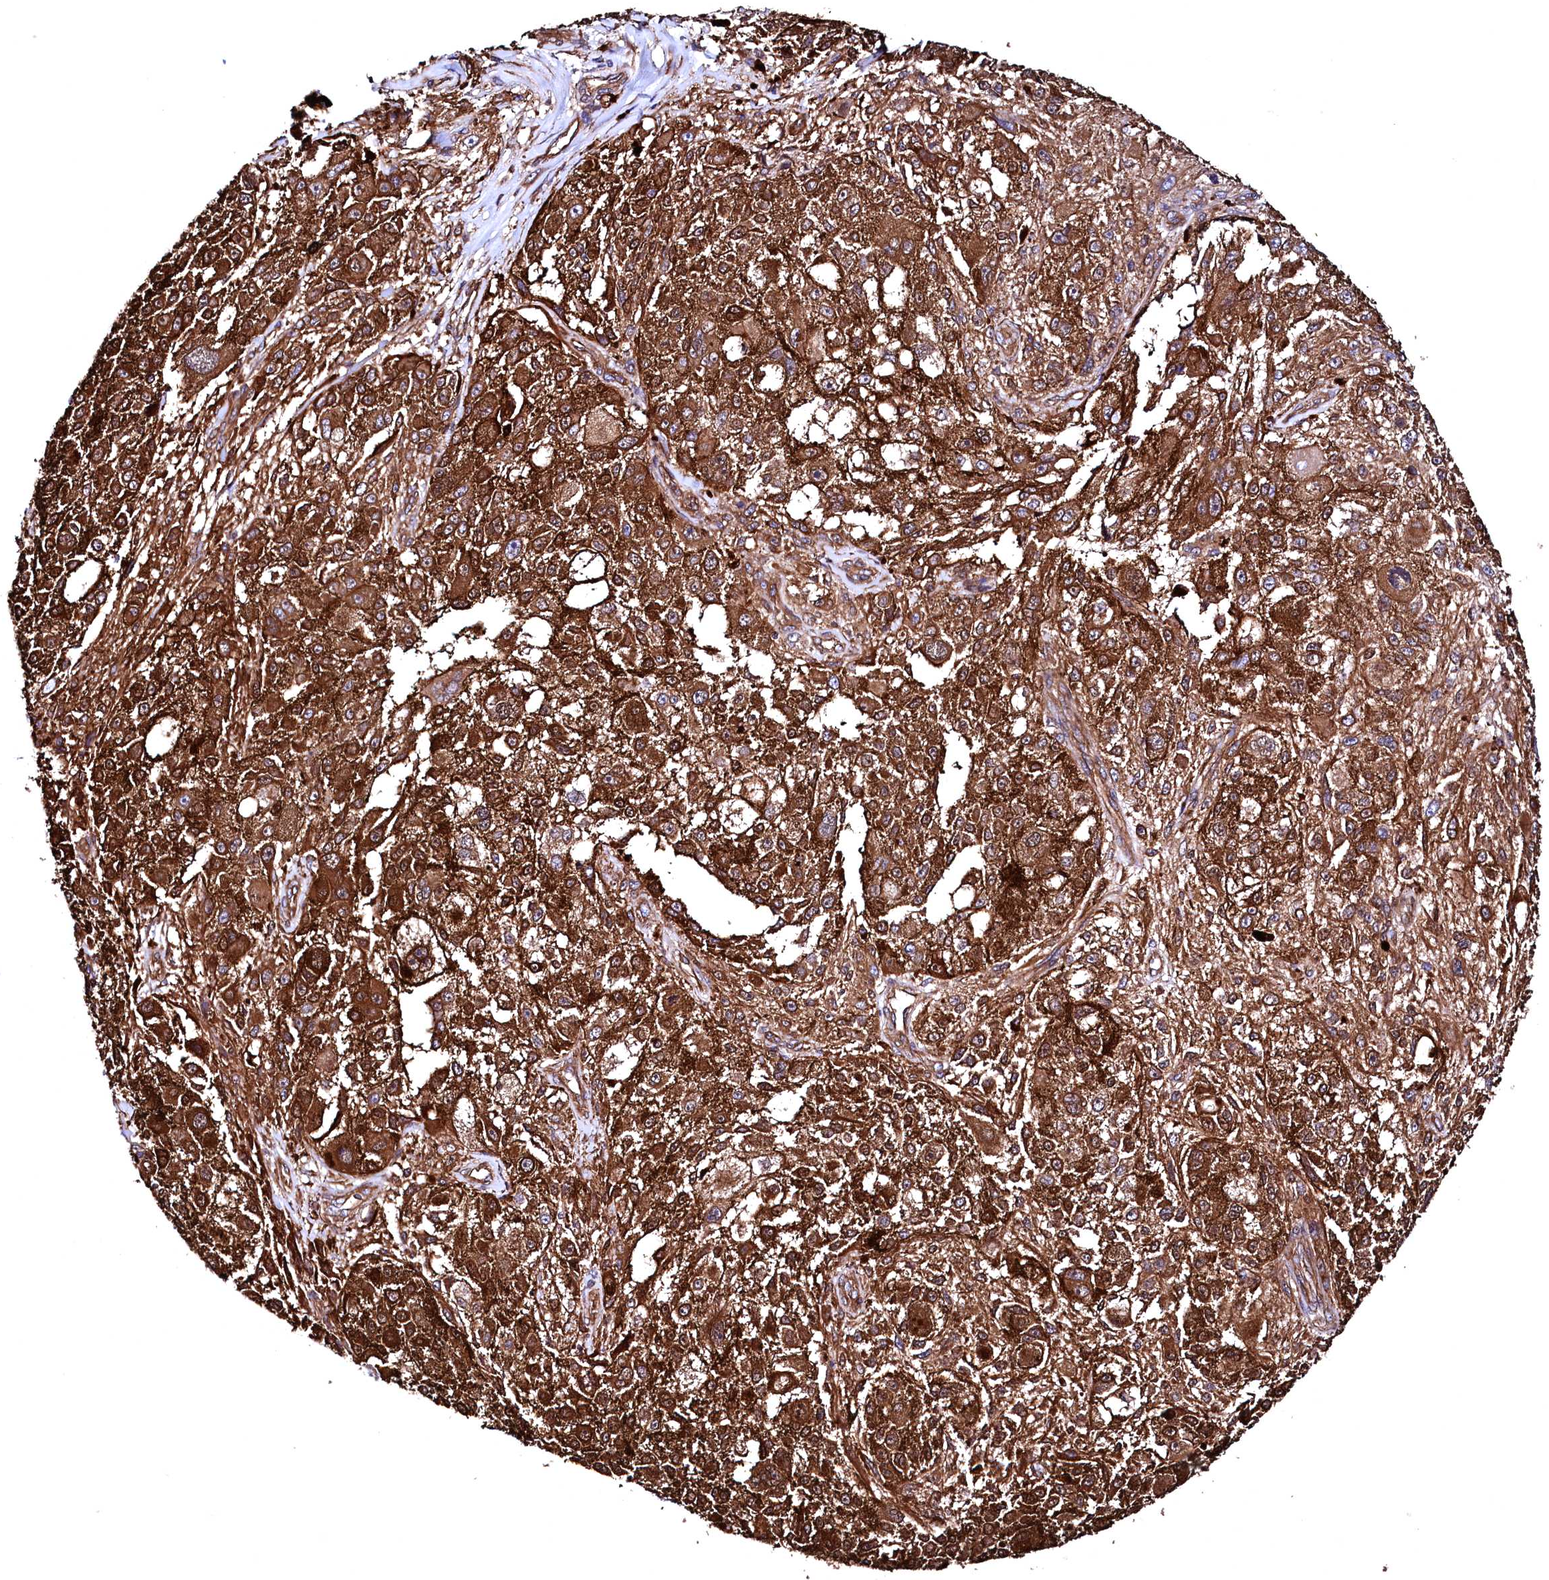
{"staining": {"intensity": "strong", "quantity": ">75%", "location": "cytoplasmic/membranous"}, "tissue": "melanoma", "cell_type": "Tumor cells", "image_type": "cancer", "snomed": [{"axis": "morphology", "description": "Necrosis, NOS"}, {"axis": "morphology", "description": "Malignant melanoma, NOS"}, {"axis": "topography", "description": "Skin"}], "caption": "Melanoma stained with DAB immunohistochemistry displays high levels of strong cytoplasmic/membranous positivity in about >75% of tumor cells.", "gene": "STAMBPL1", "patient": {"sex": "female", "age": 87}}